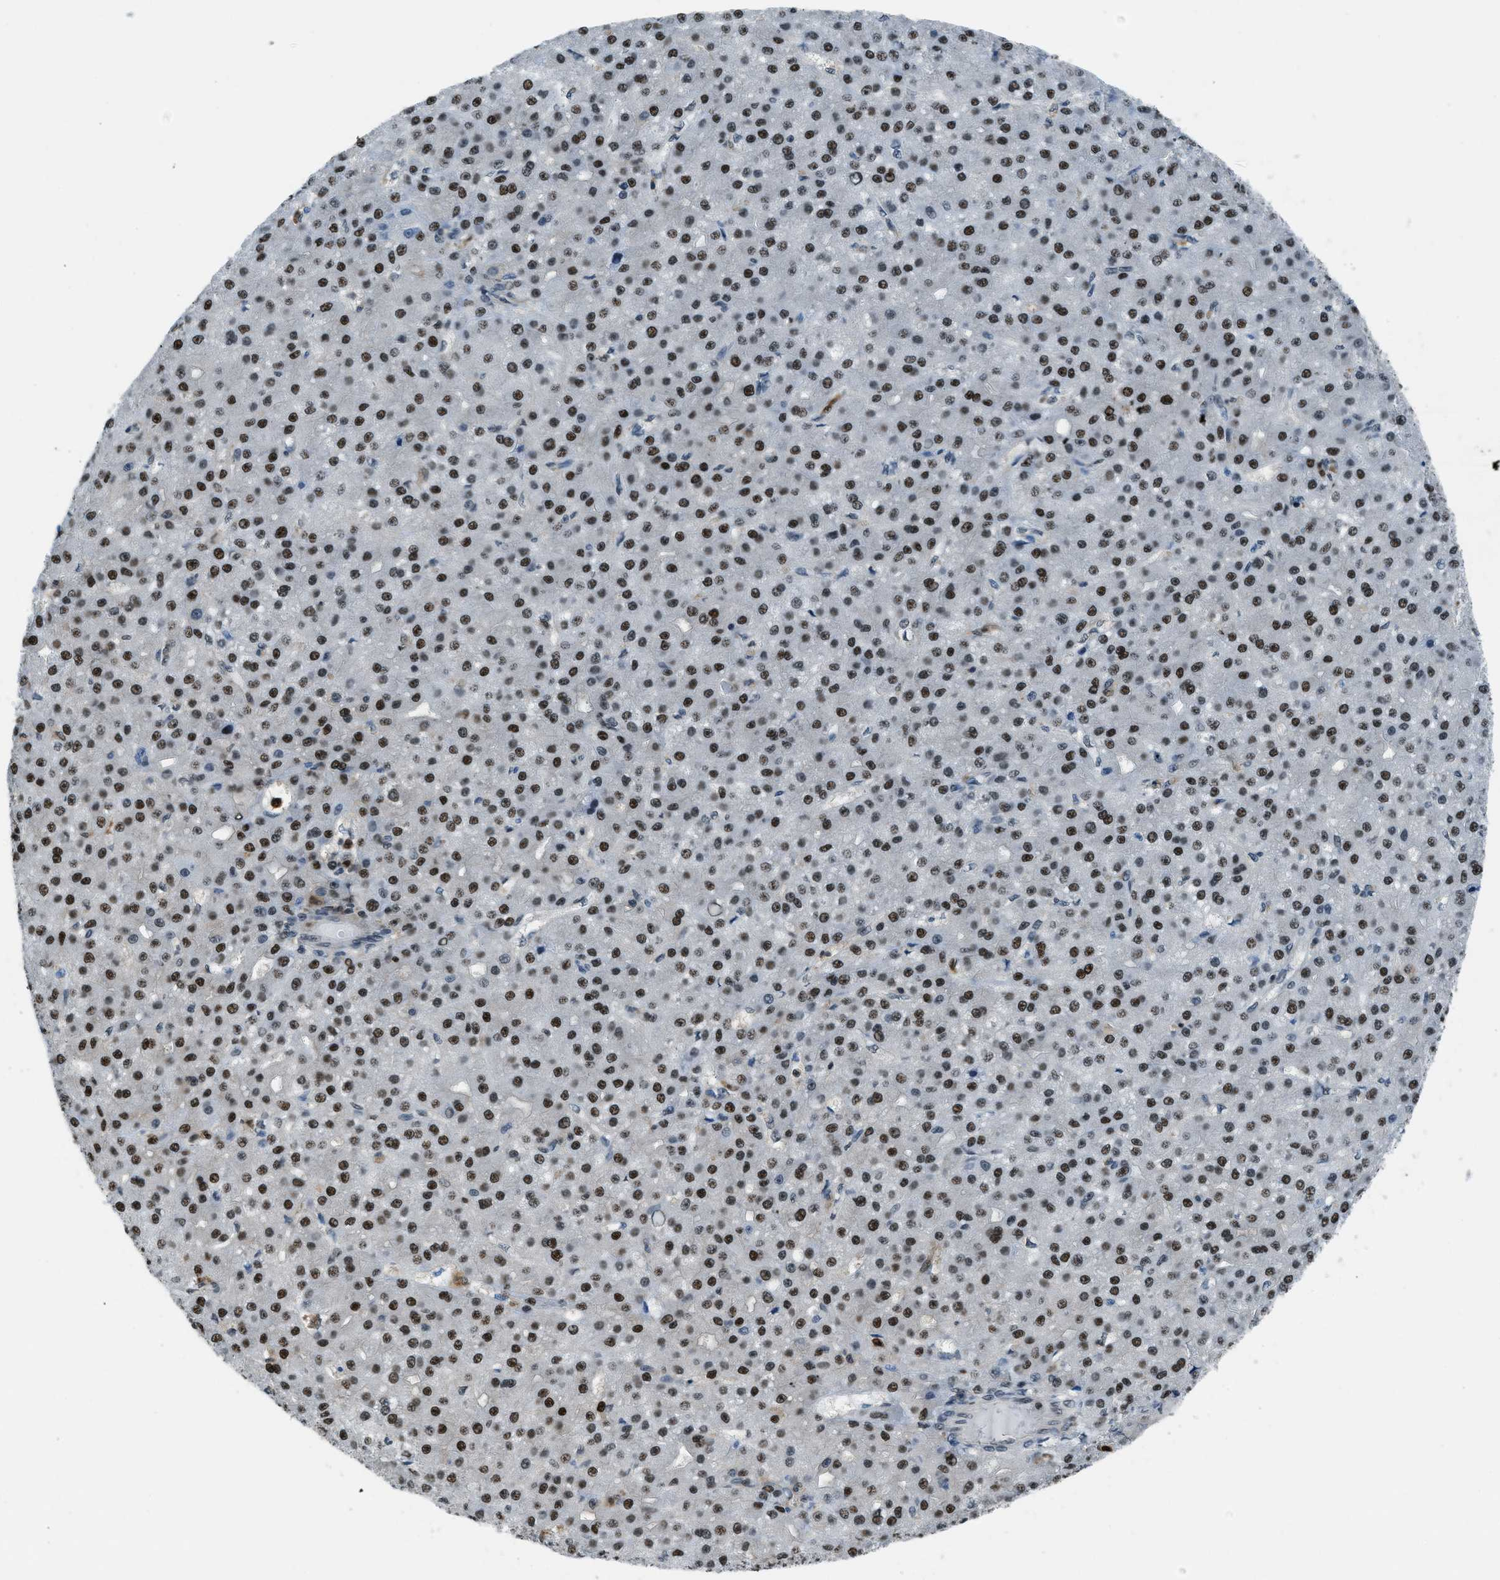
{"staining": {"intensity": "strong", "quantity": ">75%", "location": "nuclear"}, "tissue": "liver cancer", "cell_type": "Tumor cells", "image_type": "cancer", "snomed": [{"axis": "morphology", "description": "Carcinoma, Hepatocellular, NOS"}, {"axis": "topography", "description": "Liver"}], "caption": "Brown immunohistochemical staining in human liver hepatocellular carcinoma displays strong nuclear staining in approximately >75% of tumor cells. Immunohistochemistry (ihc) stains the protein in brown and the nuclei are stained blue.", "gene": "OGFR", "patient": {"sex": "male", "age": 67}}